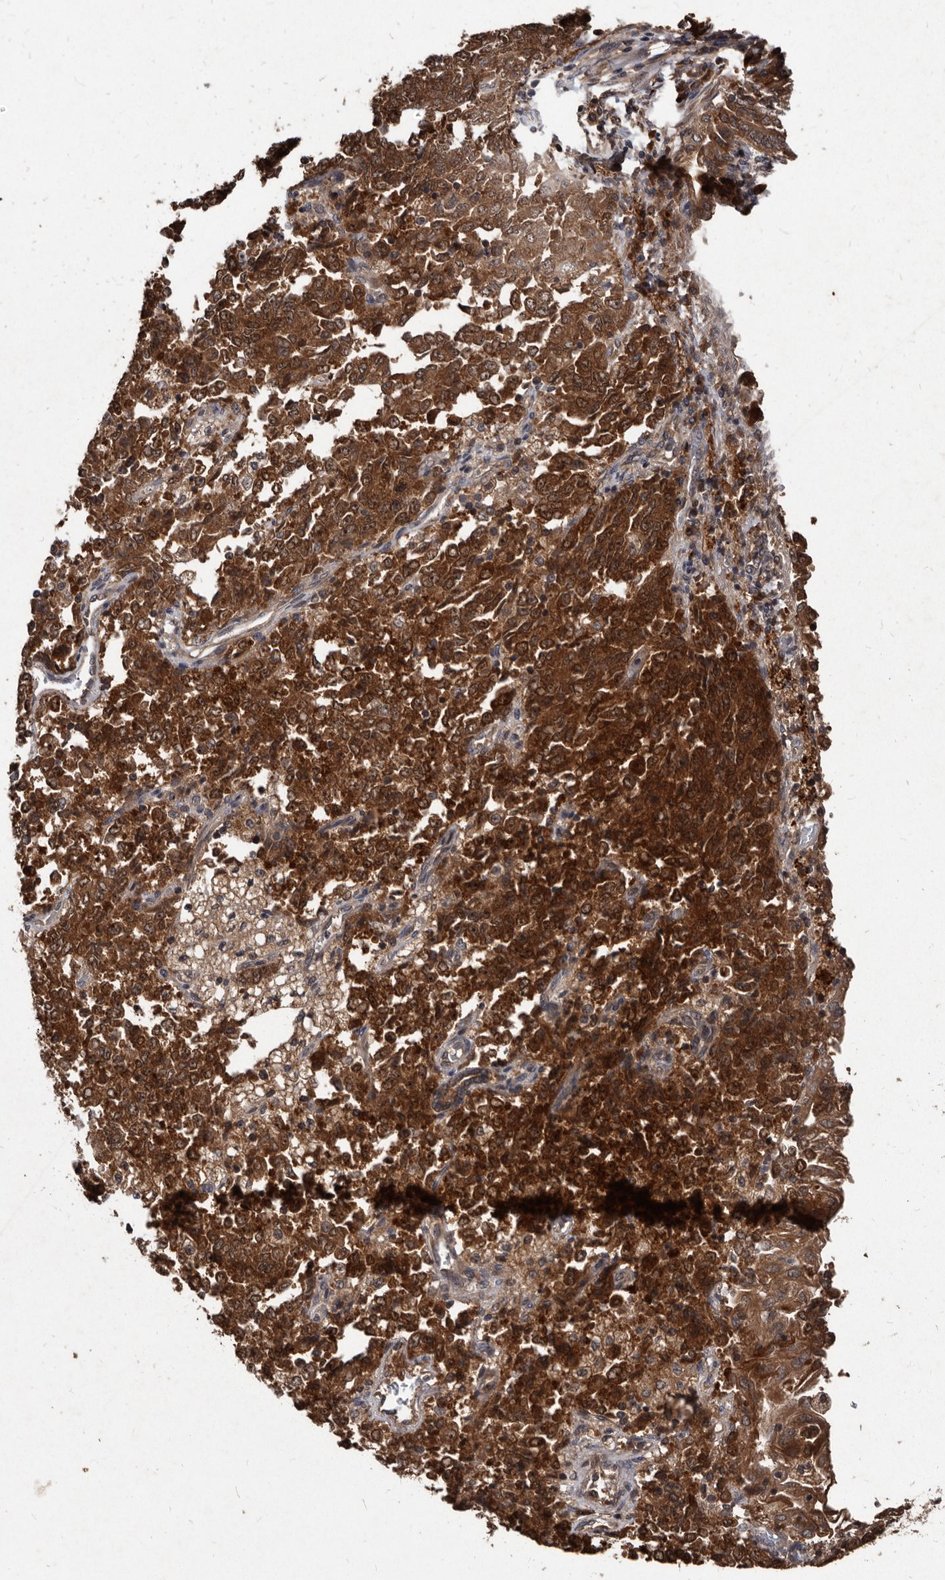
{"staining": {"intensity": "strong", "quantity": ">75%", "location": "cytoplasmic/membranous"}, "tissue": "endometrial cancer", "cell_type": "Tumor cells", "image_type": "cancer", "snomed": [{"axis": "morphology", "description": "Adenocarcinoma, NOS"}, {"axis": "topography", "description": "Endometrium"}], "caption": "Immunohistochemistry image of neoplastic tissue: endometrial cancer stained using immunohistochemistry (IHC) demonstrates high levels of strong protein expression localized specifically in the cytoplasmic/membranous of tumor cells, appearing as a cytoplasmic/membranous brown color.", "gene": "PMVK", "patient": {"sex": "female", "age": 80}}